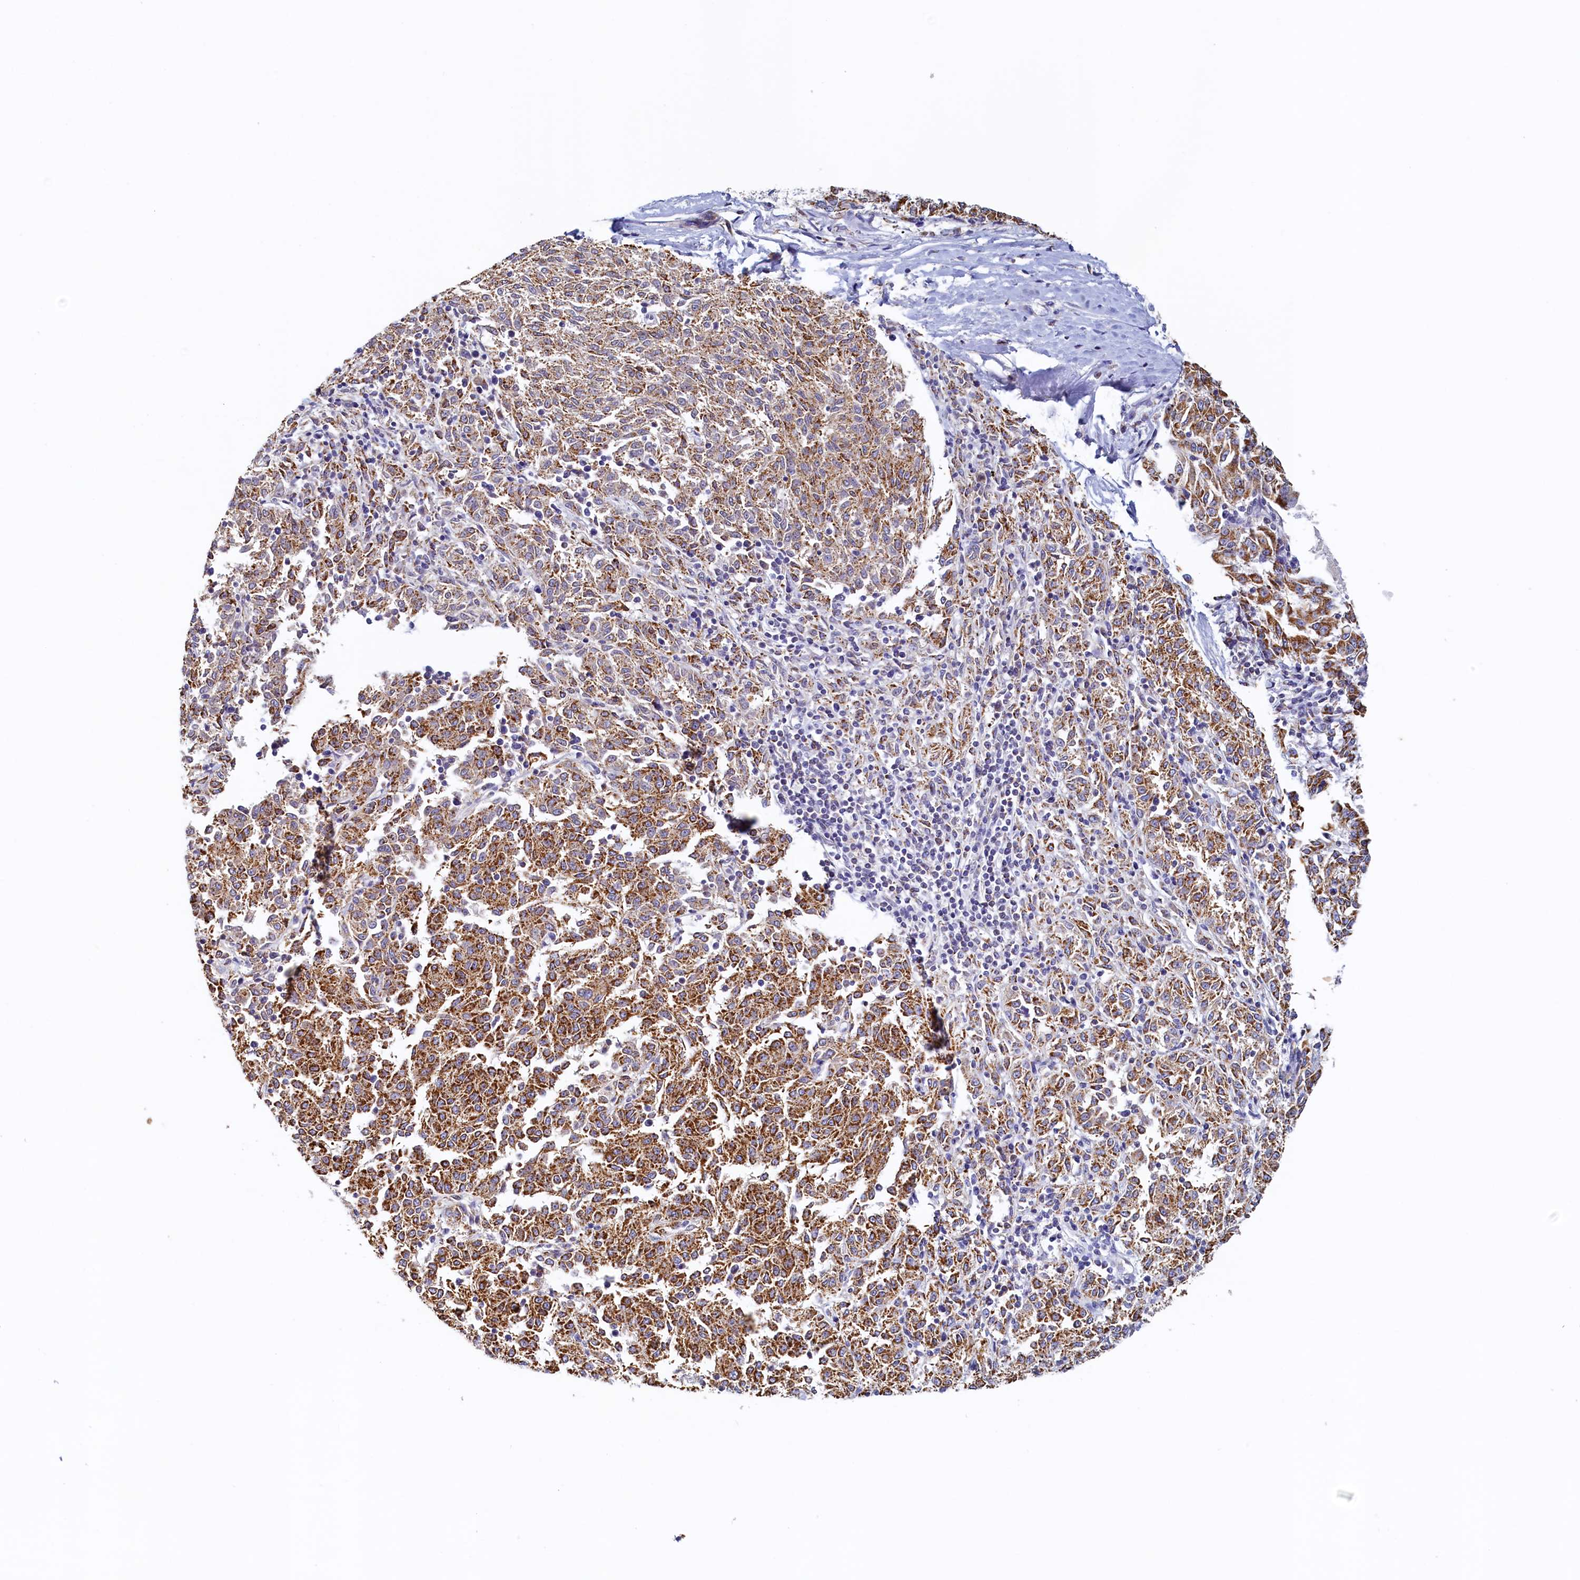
{"staining": {"intensity": "moderate", "quantity": ">75%", "location": "cytoplasmic/membranous"}, "tissue": "melanoma", "cell_type": "Tumor cells", "image_type": "cancer", "snomed": [{"axis": "morphology", "description": "Malignant melanoma, NOS"}, {"axis": "topography", "description": "Skin"}], "caption": "Protein expression analysis of malignant melanoma exhibits moderate cytoplasmic/membranous staining in about >75% of tumor cells. Ihc stains the protein of interest in brown and the nuclei are stained blue.", "gene": "POC1A", "patient": {"sex": "female", "age": 72}}